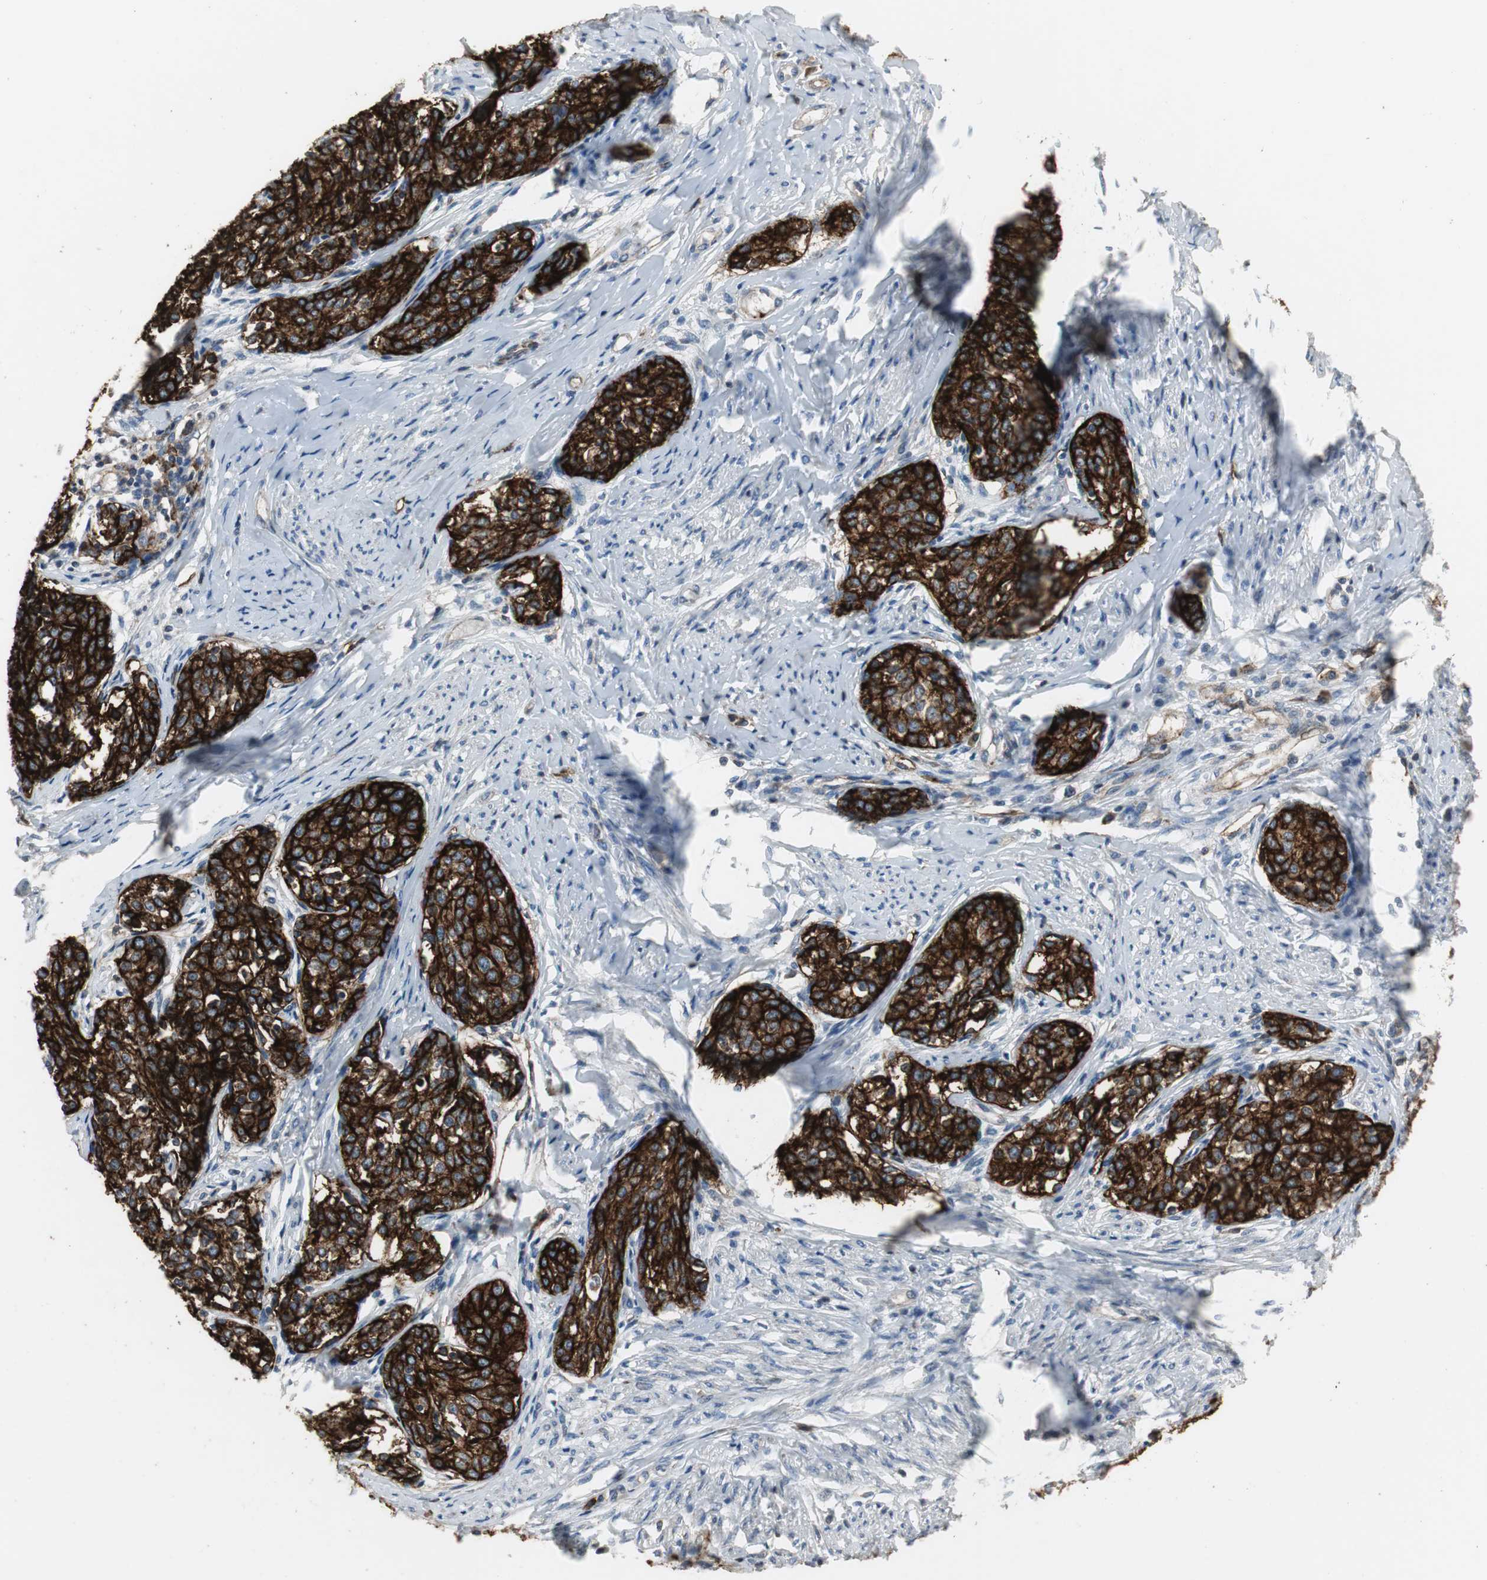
{"staining": {"intensity": "strong", "quantity": ">75%", "location": "cytoplasmic/membranous"}, "tissue": "cervical cancer", "cell_type": "Tumor cells", "image_type": "cancer", "snomed": [{"axis": "morphology", "description": "Squamous cell carcinoma, NOS"}, {"axis": "morphology", "description": "Adenocarcinoma, NOS"}, {"axis": "topography", "description": "Cervix"}], "caption": "The immunohistochemical stain labels strong cytoplasmic/membranous positivity in tumor cells of cervical adenocarcinoma tissue. (DAB (3,3'-diaminobenzidine) IHC with brightfield microscopy, high magnification).", "gene": "F11R", "patient": {"sex": "female", "age": 52}}